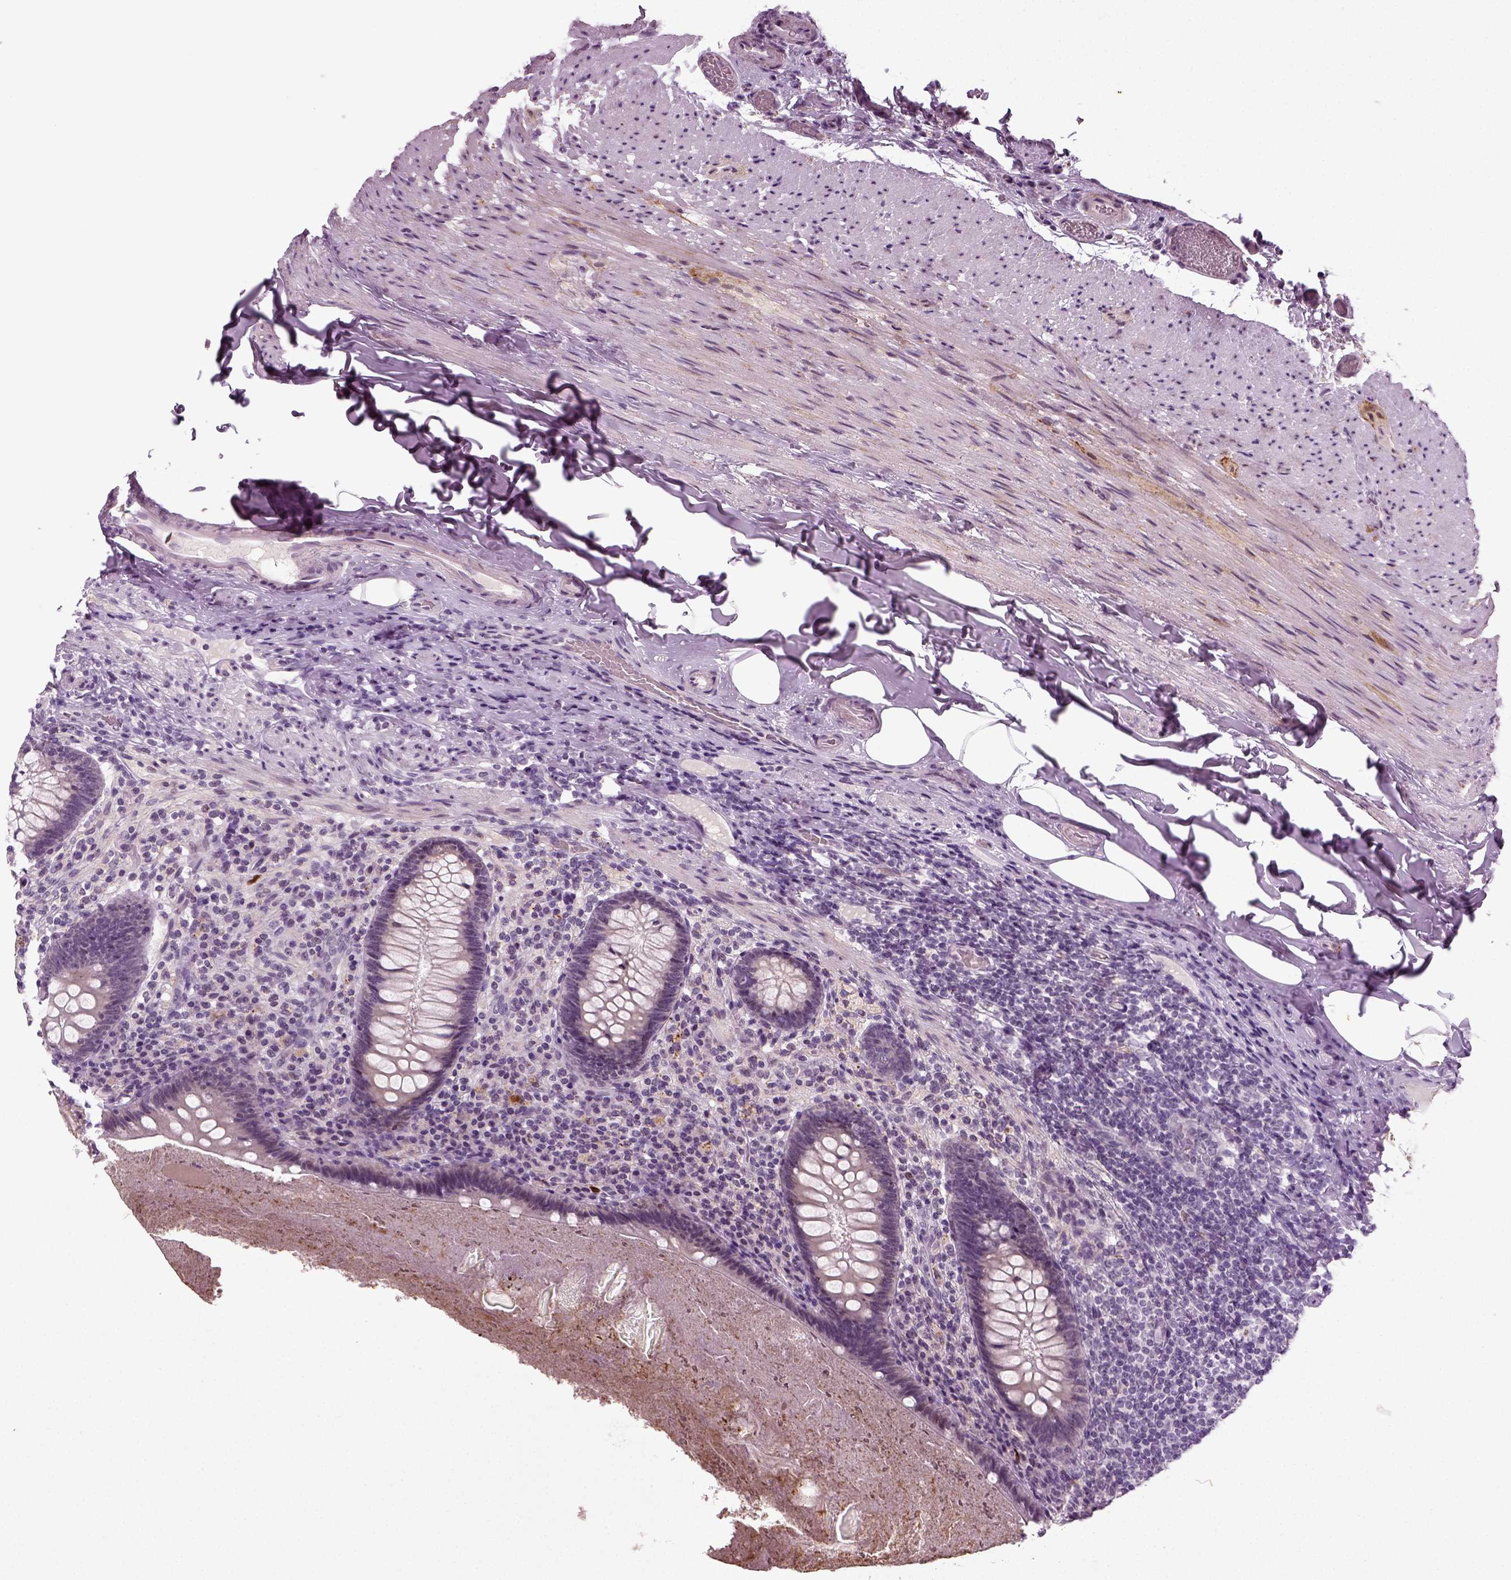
{"staining": {"intensity": "negative", "quantity": "none", "location": "none"}, "tissue": "appendix", "cell_type": "Glandular cells", "image_type": "normal", "snomed": [{"axis": "morphology", "description": "Normal tissue, NOS"}, {"axis": "topography", "description": "Appendix"}], "caption": "High magnification brightfield microscopy of normal appendix stained with DAB (brown) and counterstained with hematoxylin (blue): glandular cells show no significant staining.", "gene": "SYNGAP1", "patient": {"sex": "male", "age": 47}}